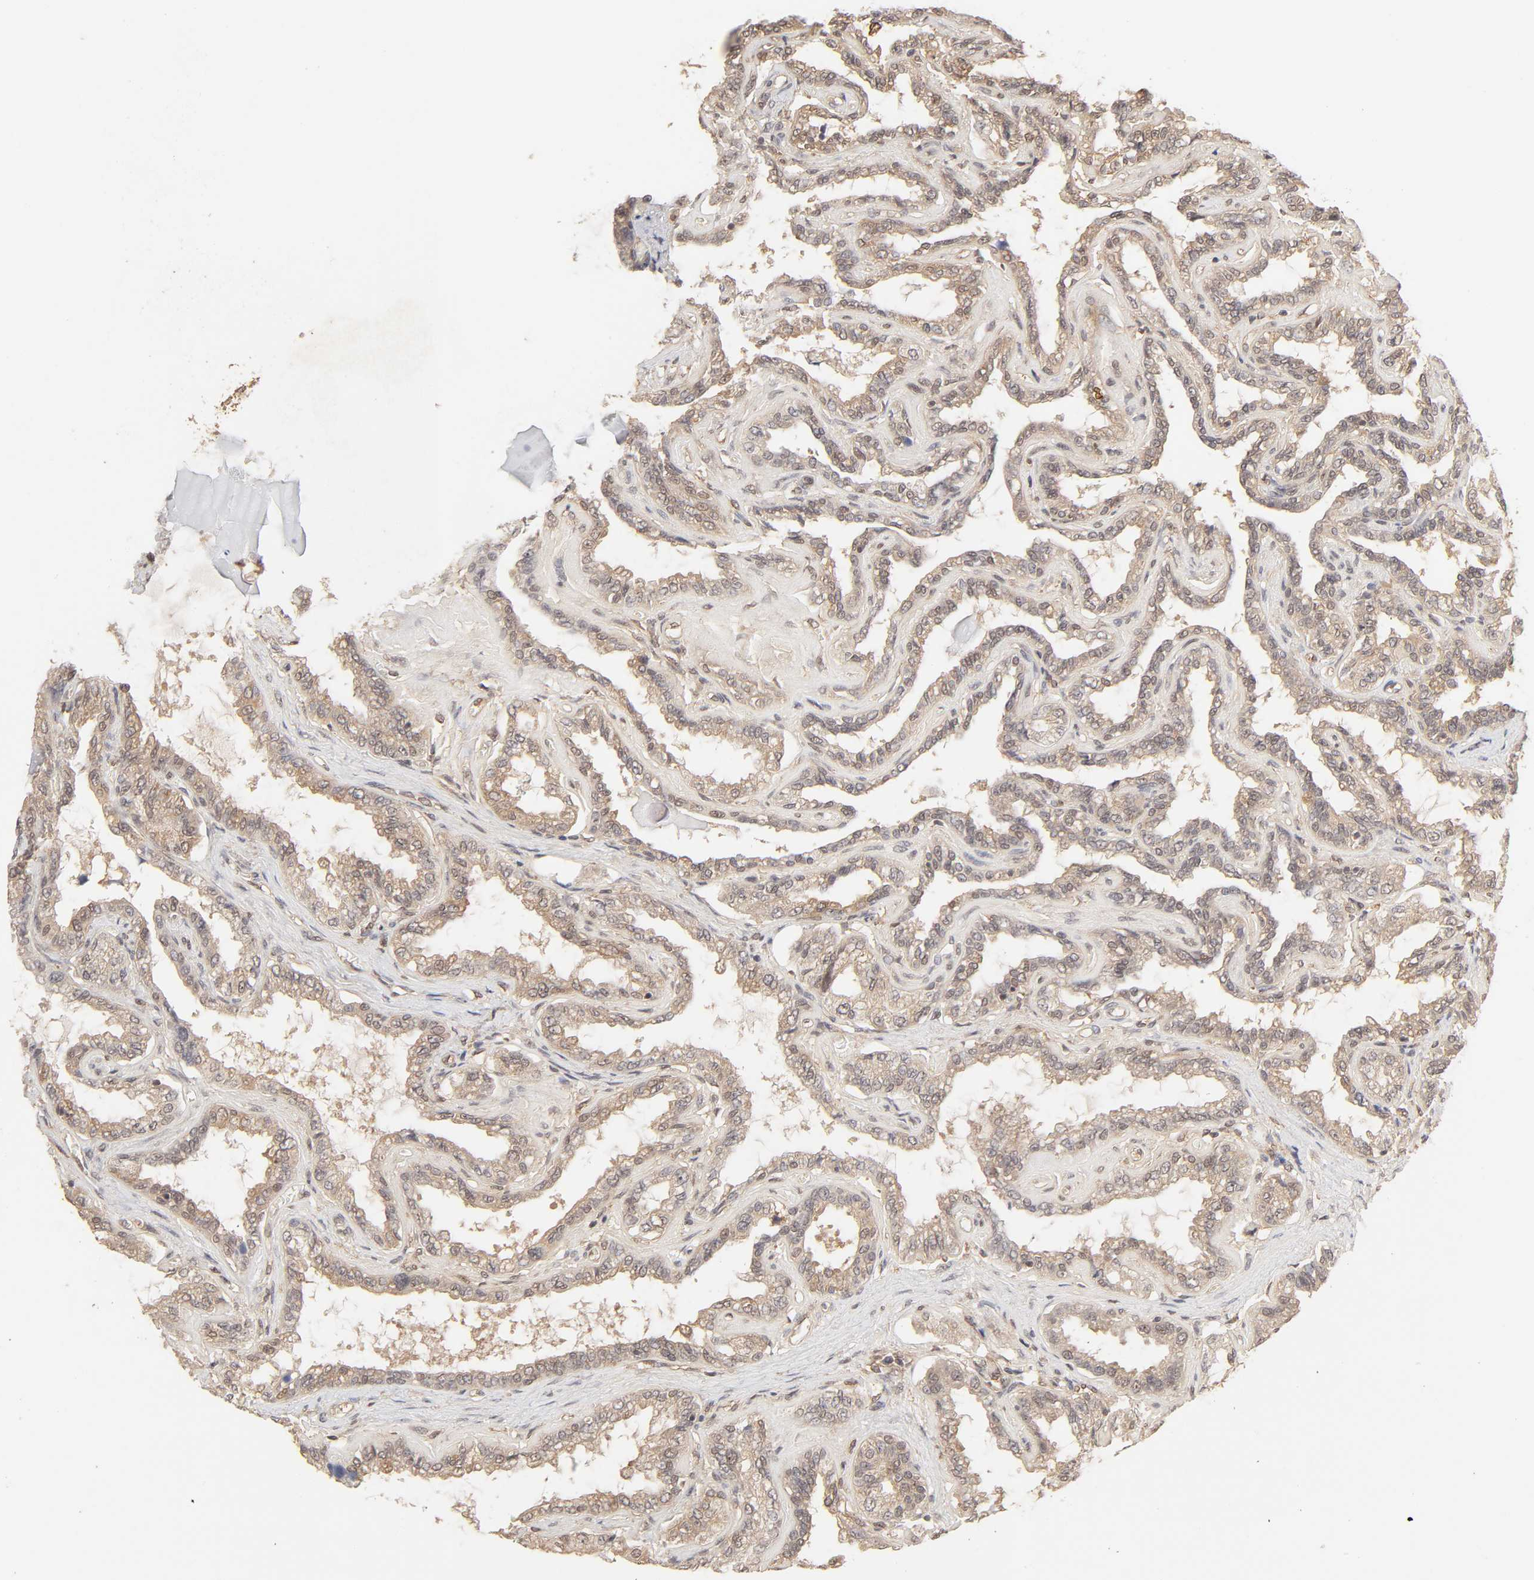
{"staining": {"intensity": "moderate", "quantity": ">75%", "location": "cytoplasmic/membranous"}, "tissue": "seminal vesicle", "cell_type": "Glandular cells", "image_type": "normal", "snomed": [{"axis": "morphology", "description": "Normal tissue, NOS"}, {"axis": "morphology", "description": "Inflammation, NOS"}, {"axis": "topography", "description": "Urinary bladder"}, {"axis": "topography", "description": "Prostate"}, {"axis": "topography", "description": "Seminal veicle"}], "caption": "A photomicrograph showing moderate cytoplasmic/membranous expression in approximately >75% of glandular cells in normal seminal vesicle, as visualized by brown immunohistochemical staining.", "gene": "MAPK1", "patient": {"sex": "male", "age": 82}}